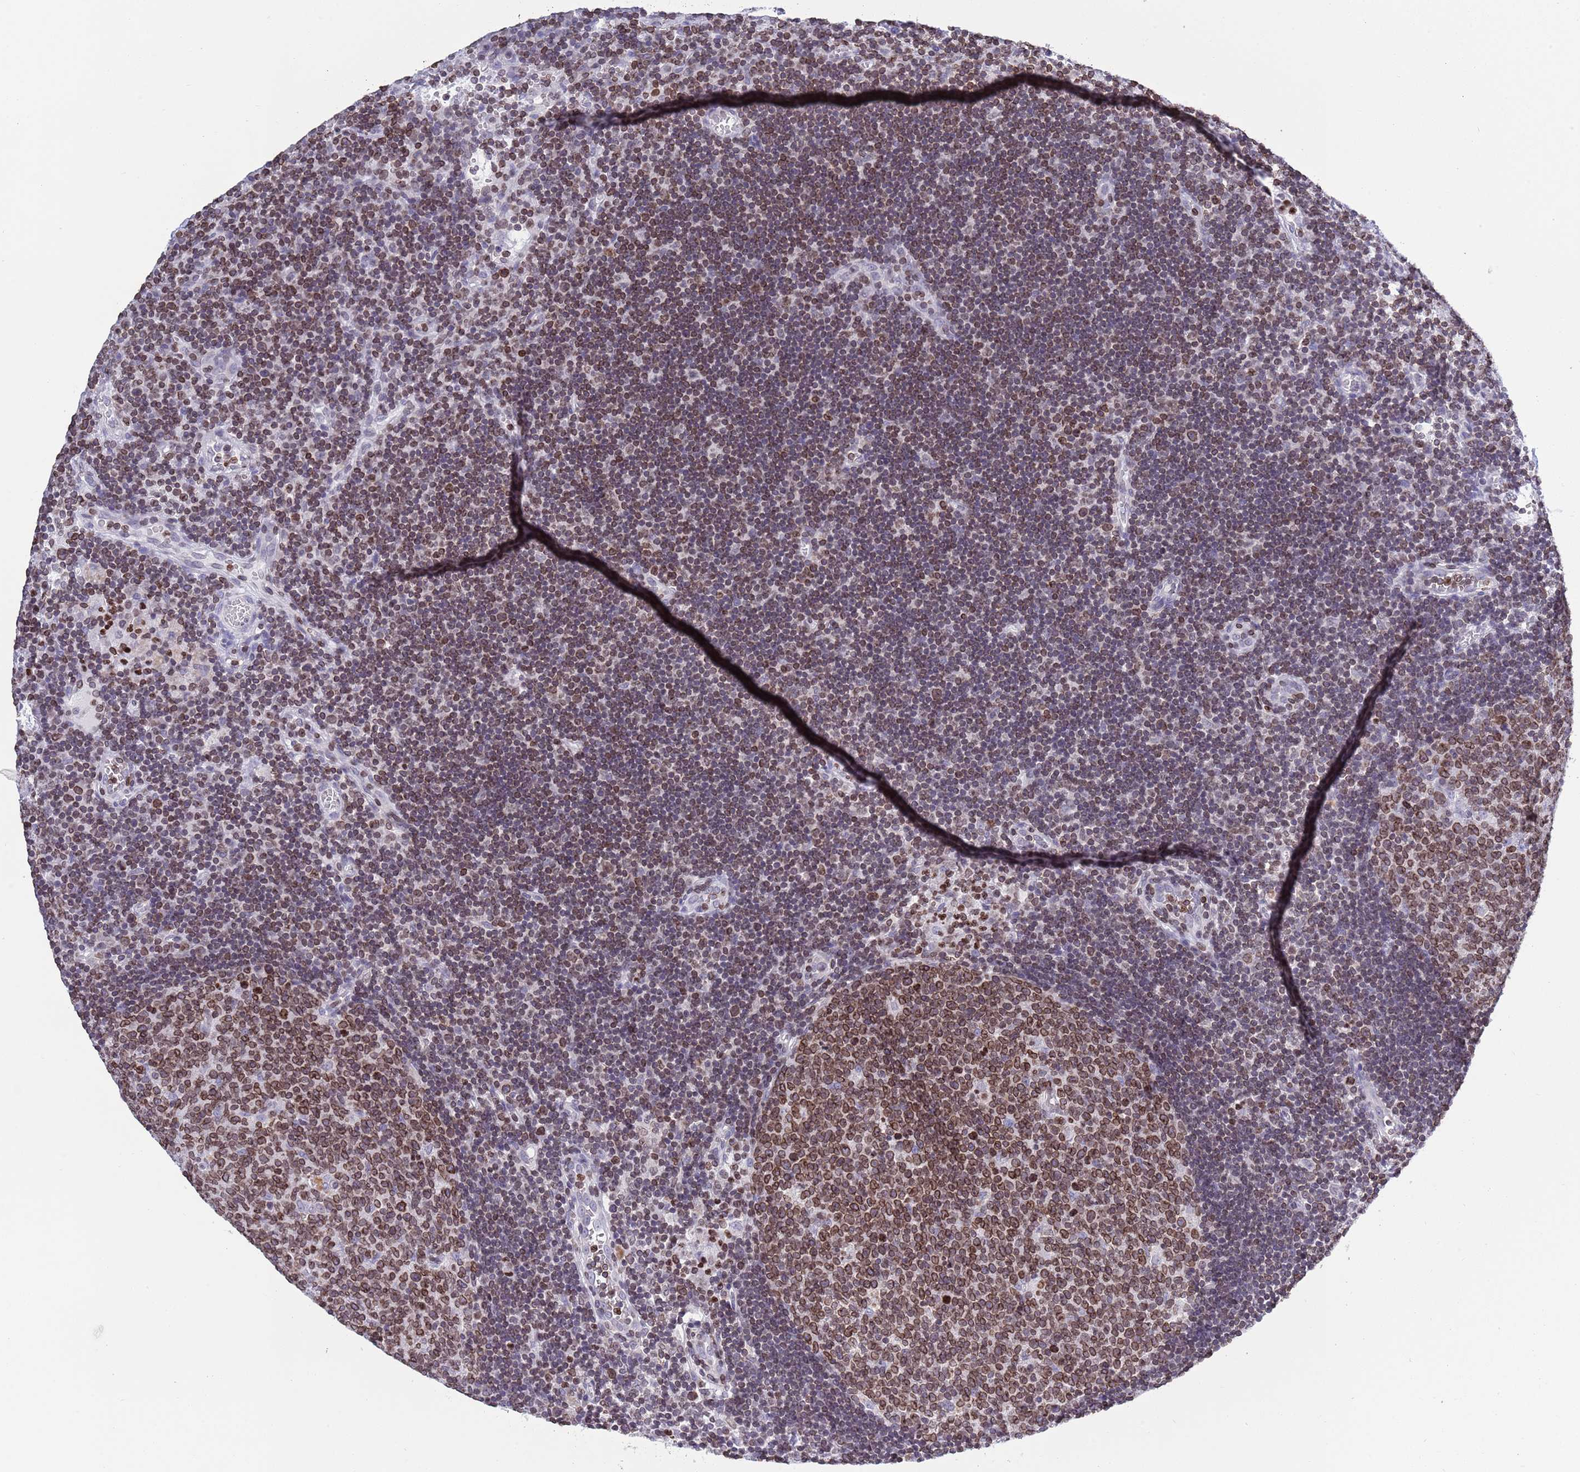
{"staining": {"intensity": "strong", "quantity": ">75%", "location": "cytoplasmic/membranous,nuclear"}, "tissue": "lymph node", "cell_type": "Germinal center cells", "image_type": "normal", "snomed": [{"axis": "morphology", "description": "Normal tissue, NOS"}, {"axis": "topography", "description": "Lymph node"}], "caption": "Immunohistochemistry histopathology image of unremarkable lymph node: human lymph node stained using IHC displays high levels of strong protein expression localized specifically in the cytoplasmic/membranous,nuclear of germinal center cells, appearing as a cytoplasmic/membranous,nuclear brown color.", "gene": "LBR", "patient": {"sex": "male", "age": 62}}